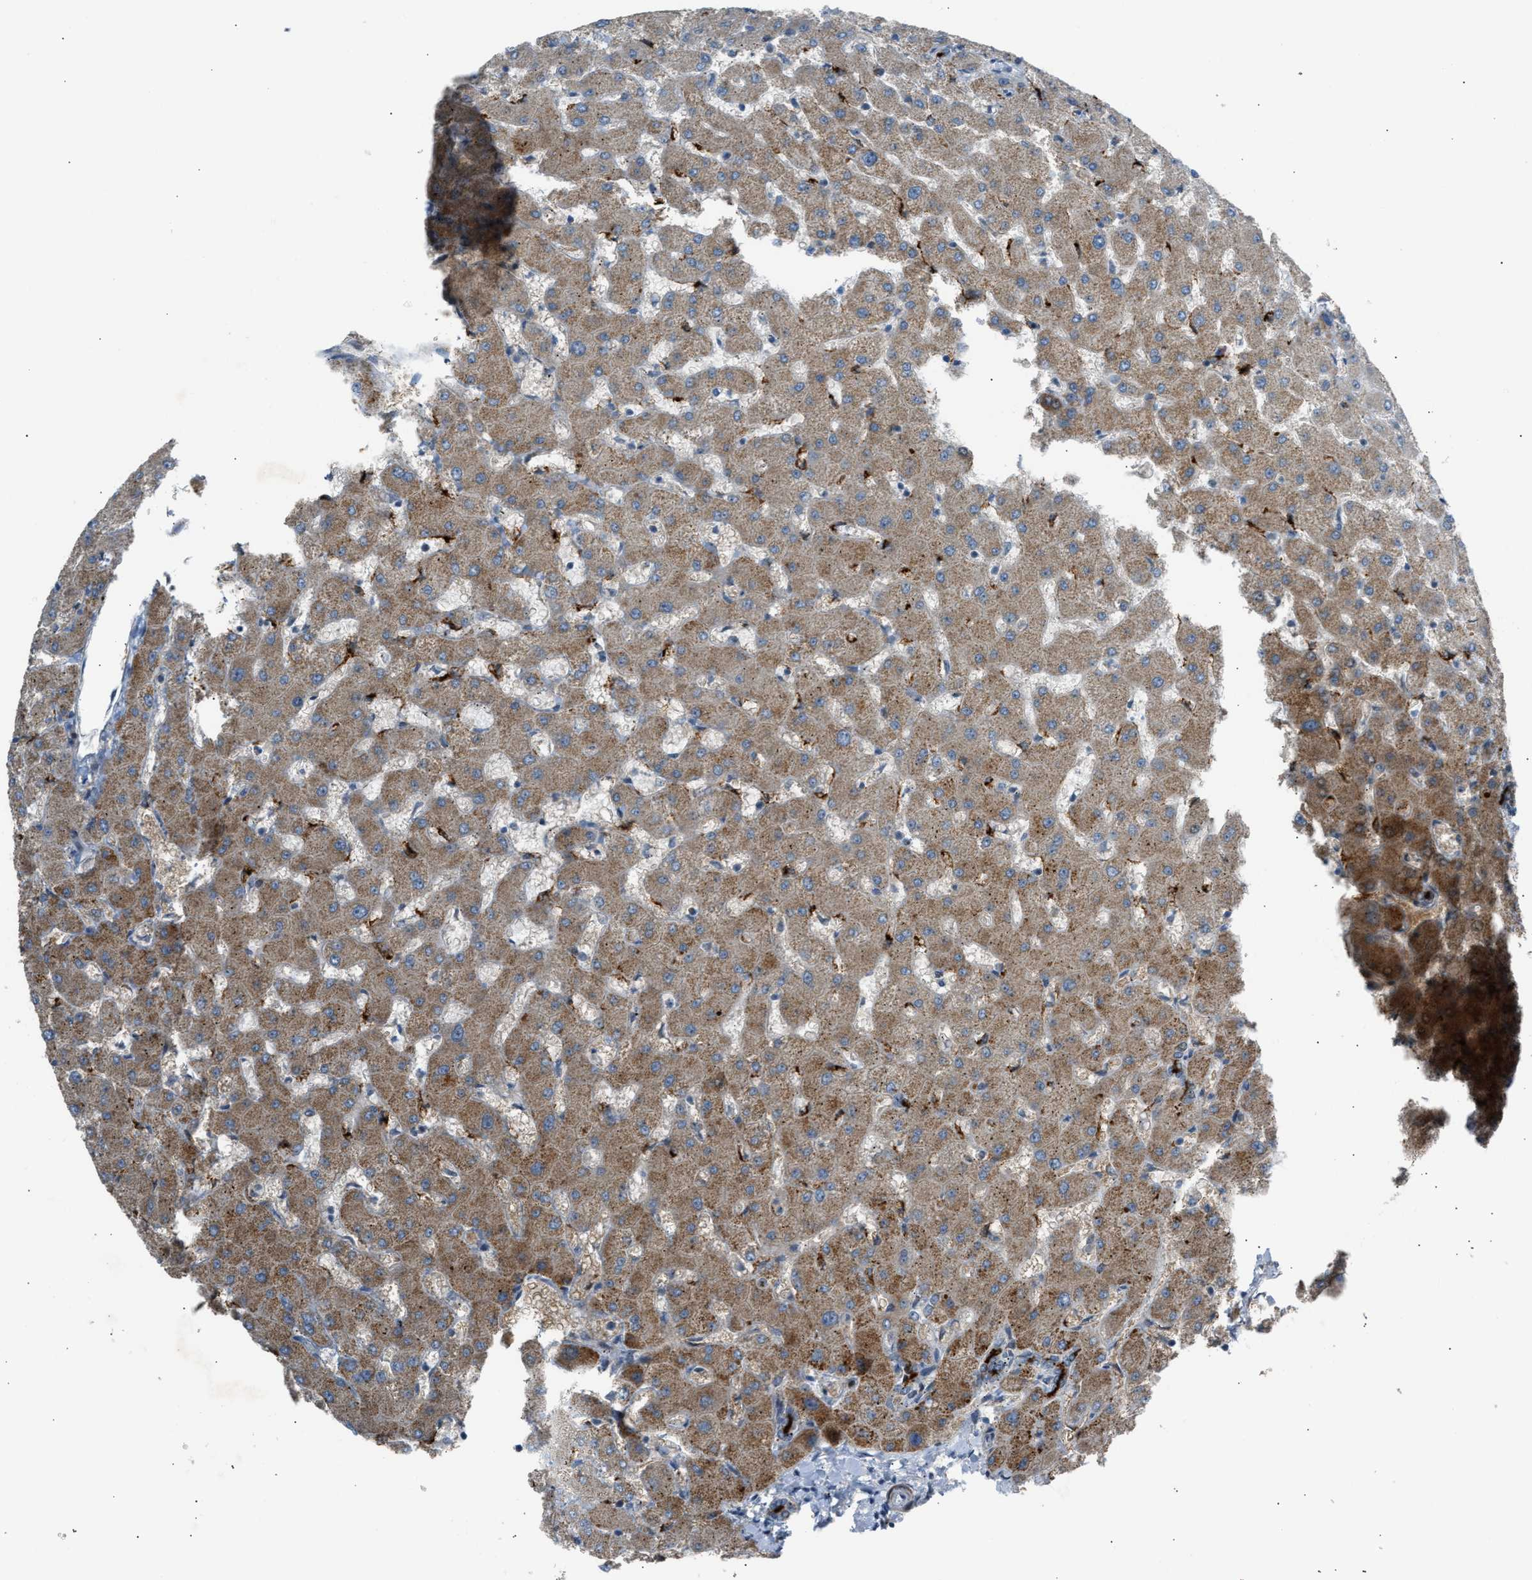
{"staining": {"intensity": "strong", "quantity": ">75%", "location": "cytoplasmic/membranous"}, "tissue": "liver", "cell_type": "Cholangiocytes", "image_type": "normal", "snomed": [{"axis": "morphology", "description": "Normal tissue, NOS"}, {"axis": "topography", "description": "Liver"}], "caption": "Brown immunohistochemical staining in normal human liver demonstrates strong cytoplasmic/membranous positivity in approximately >75% of cholangiocytes.", "gene": "VPS41", "patient": {"sex": "female", "age": 63}}